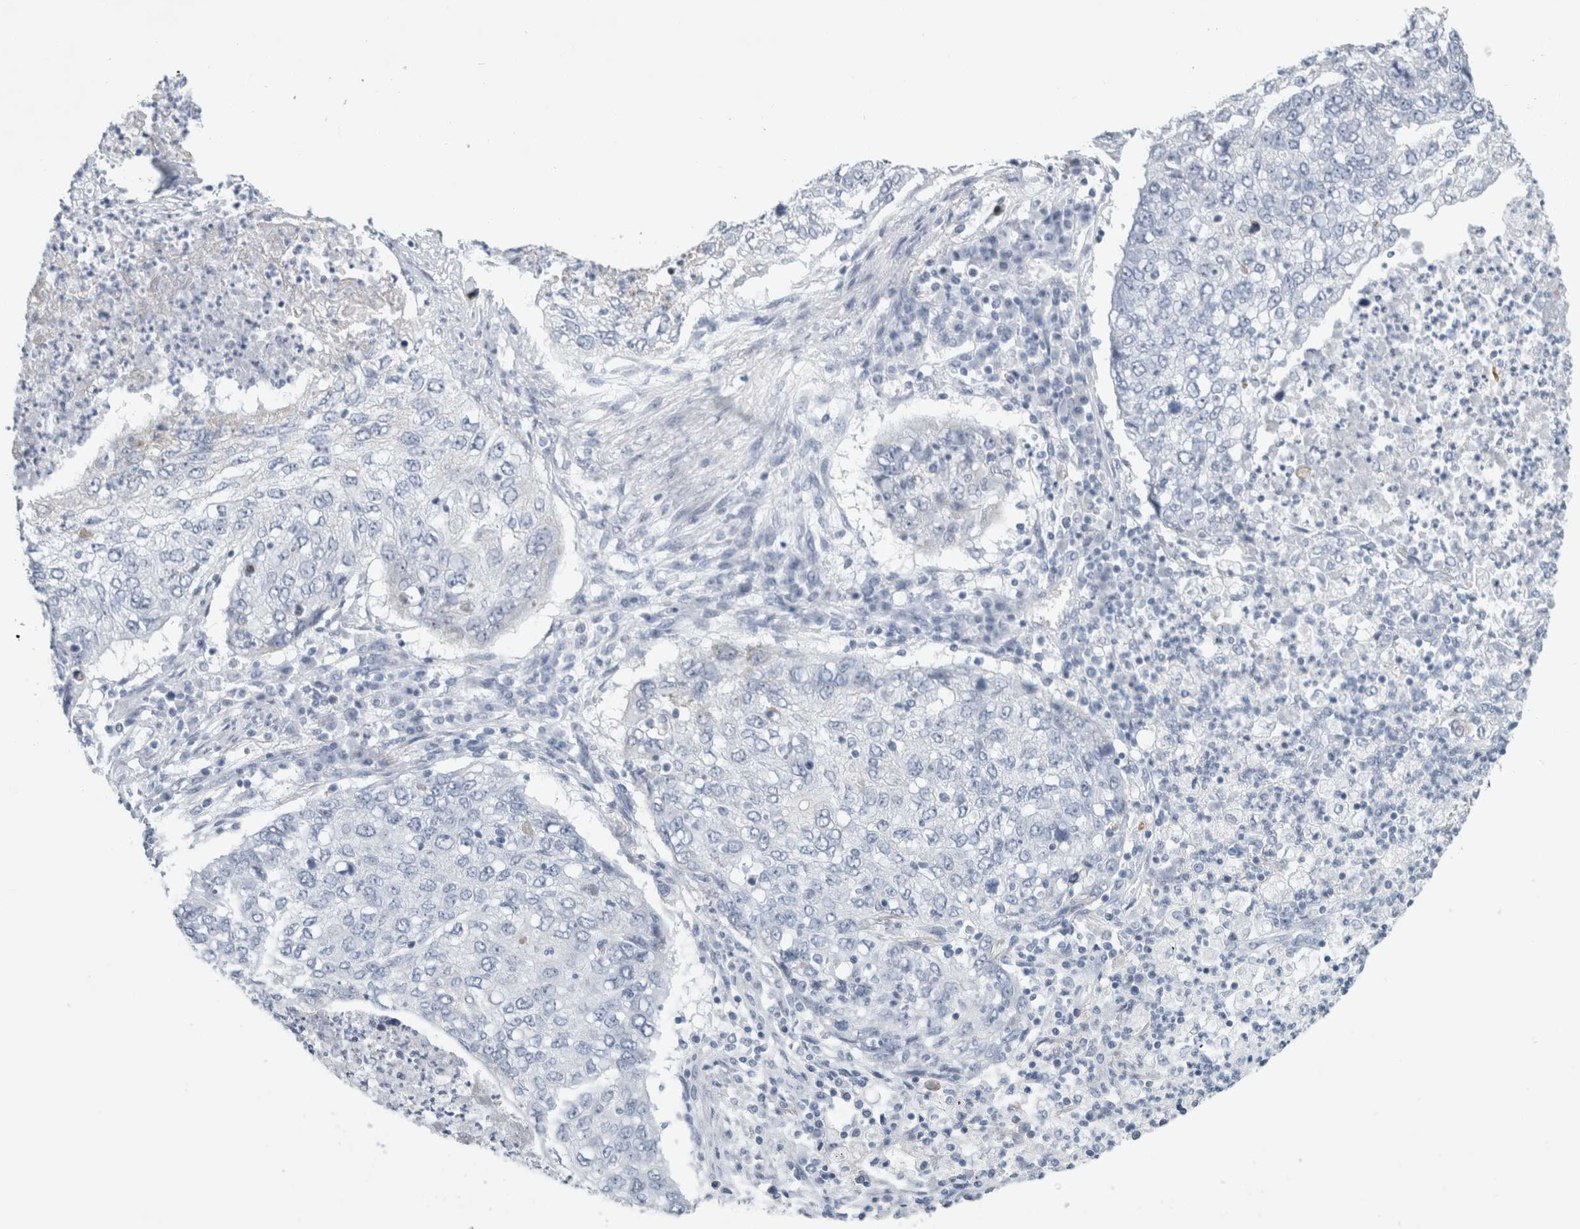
{"staining": {"intensity": "negative", "quantity": "none", "location": "none"}, "tissue": "lung cancer", "cell_type": "Tumor cells", "image_type": "cancer", "snomed": [{"axis": "morphology", "description": "Squamous cell carcinoma, NOS"}, {"axis": "topography", "description": "Lung"}], "caption": "DAB immunohistochemical staining of lung squamous cell carcinoma demonstrates no significant positivity in tumor cells.", "gene": "RPH3AL", "patient": {"sex": "female", "age": 63}}